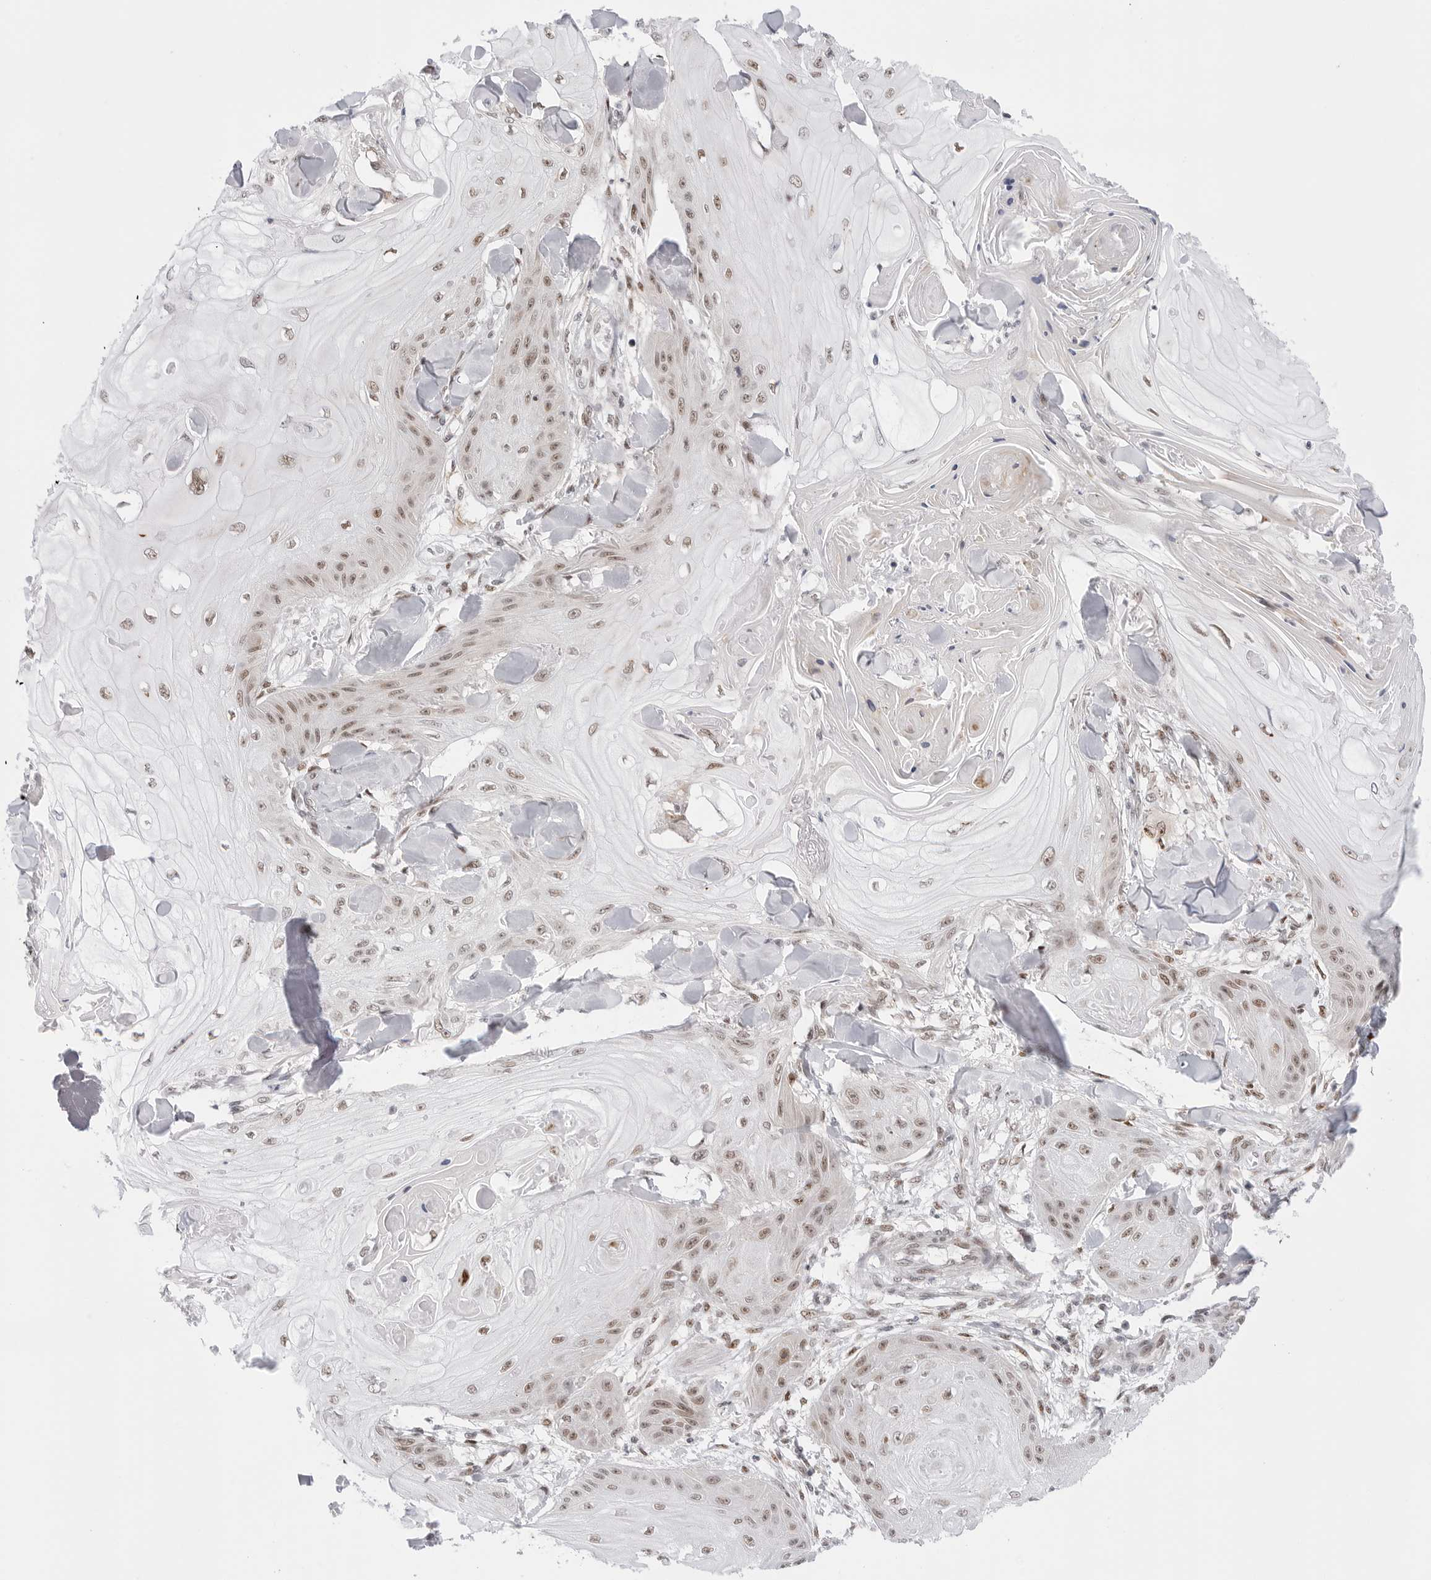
{"staining": {"intensity": "weak", "quantity": ">75%", "location": "nuclear"}, "tissue": "skin cancer", "cell_type": "Tumor cells", "image_type": "cancer", "snomed": [{"axis": "morphology", "description": "Squamous cell carcinoma, NOS"}, {"axis": "topography", "description": "Skin"}], "caption": "This micrograph demonstrates immunohistochemistry (IHC) staining of squamous cell carcinoma (skin), with low weak nuclear positivity in about >75% of tumor cells.", "gene": "C1orf162", "patient": {"sex": "male", "age": 74}}